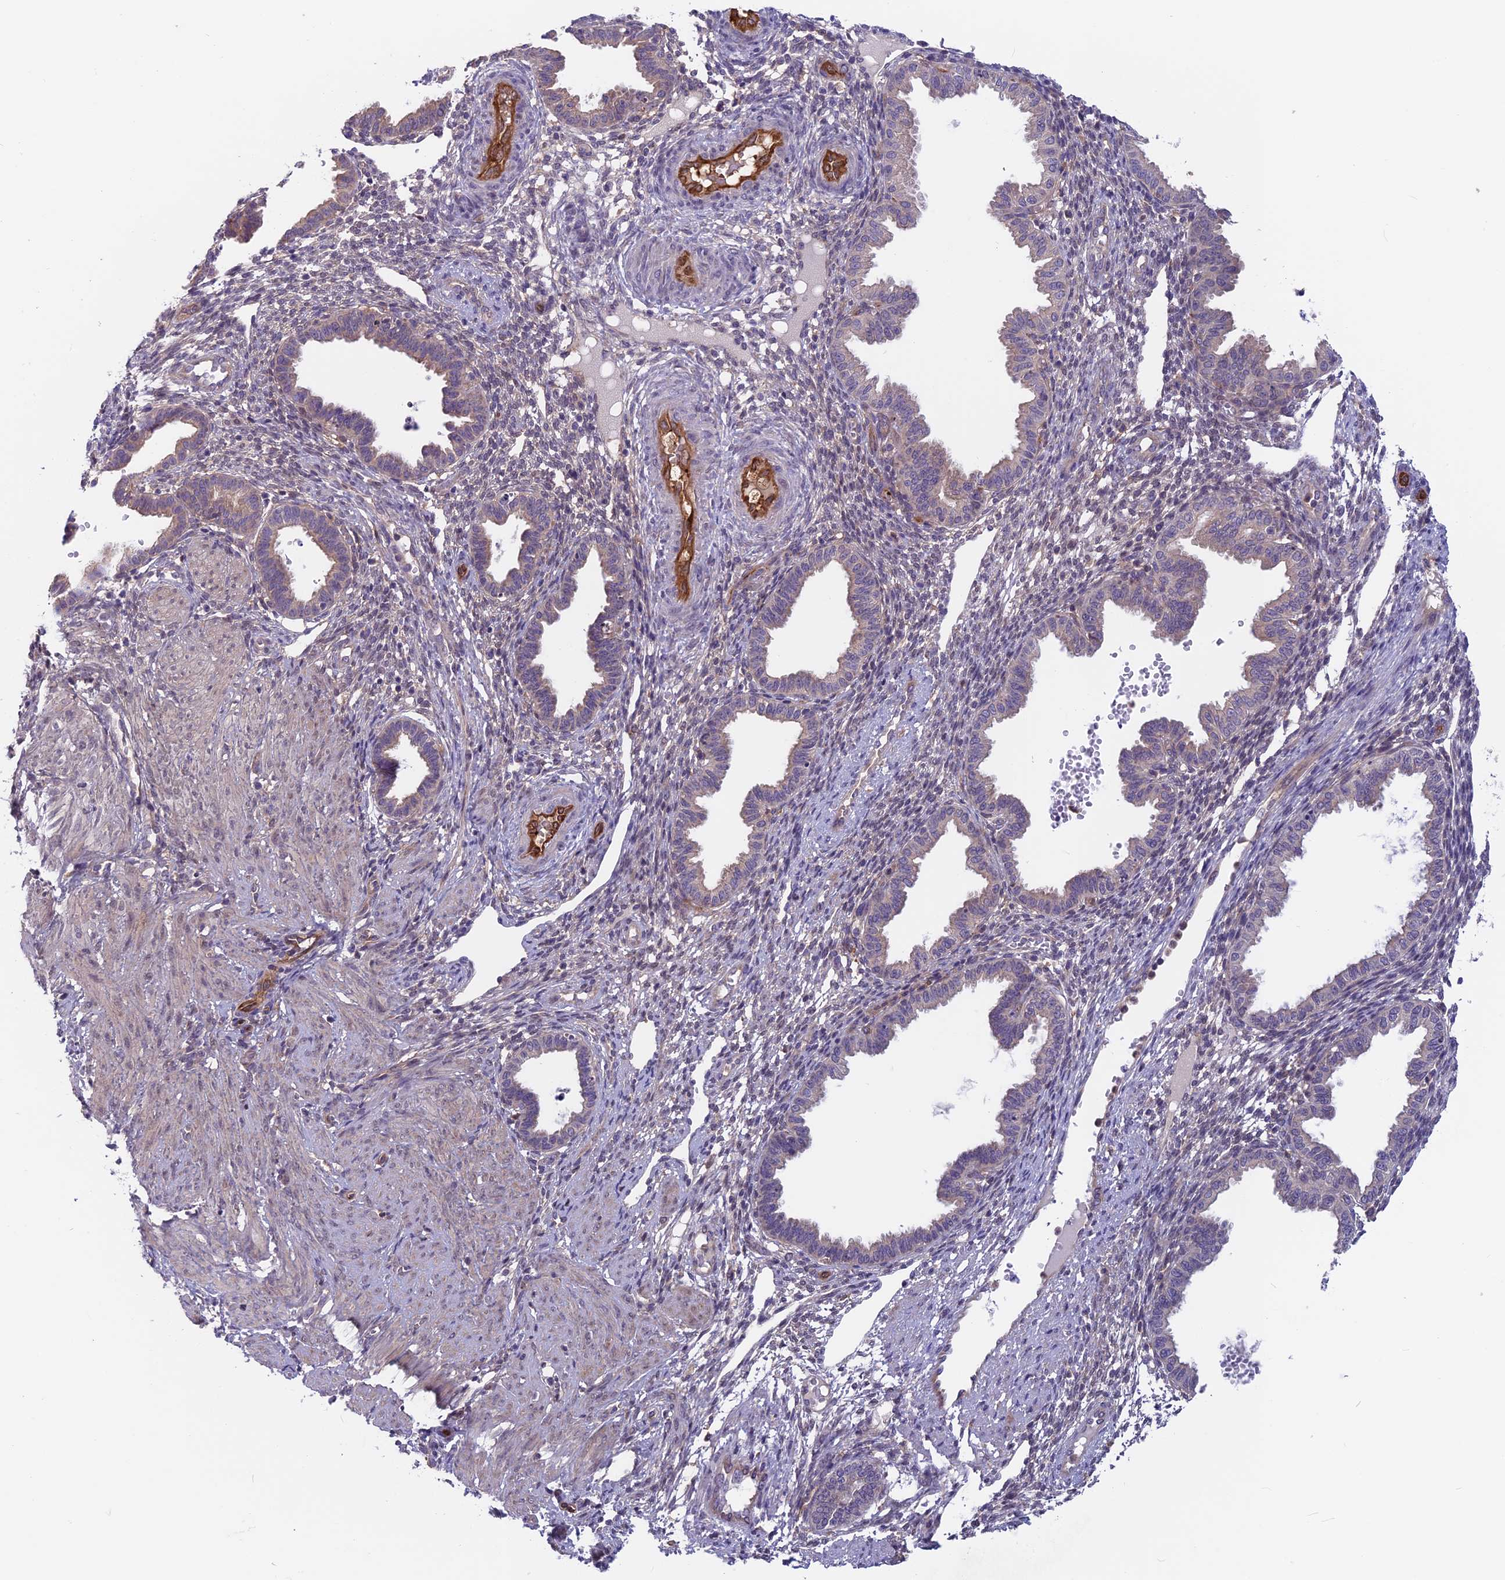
{"staining": {"intensity": "weak", "quantity": "<25%", "location": "cytoplasmic/membranous"}, "tissue": "endometrium", "cell_type": "Cells in endometrial stroma", "image_type": "normal", "snomed": [{"axis": "morphology", "description": "Normal tissue, NOS"}, {"axis": "topography", "description": "Endometrium"}], "caption": "High power microscopy photomicrograph of an IHC micrograph of normal endometrium, revealing no significant positivity in cells in endometrial stroma. (Brightfield microscopy of DAB immunohistochemistry at high magnification).", "gene": "MAST2", "patient": {"sex": "female", "age": 33}}